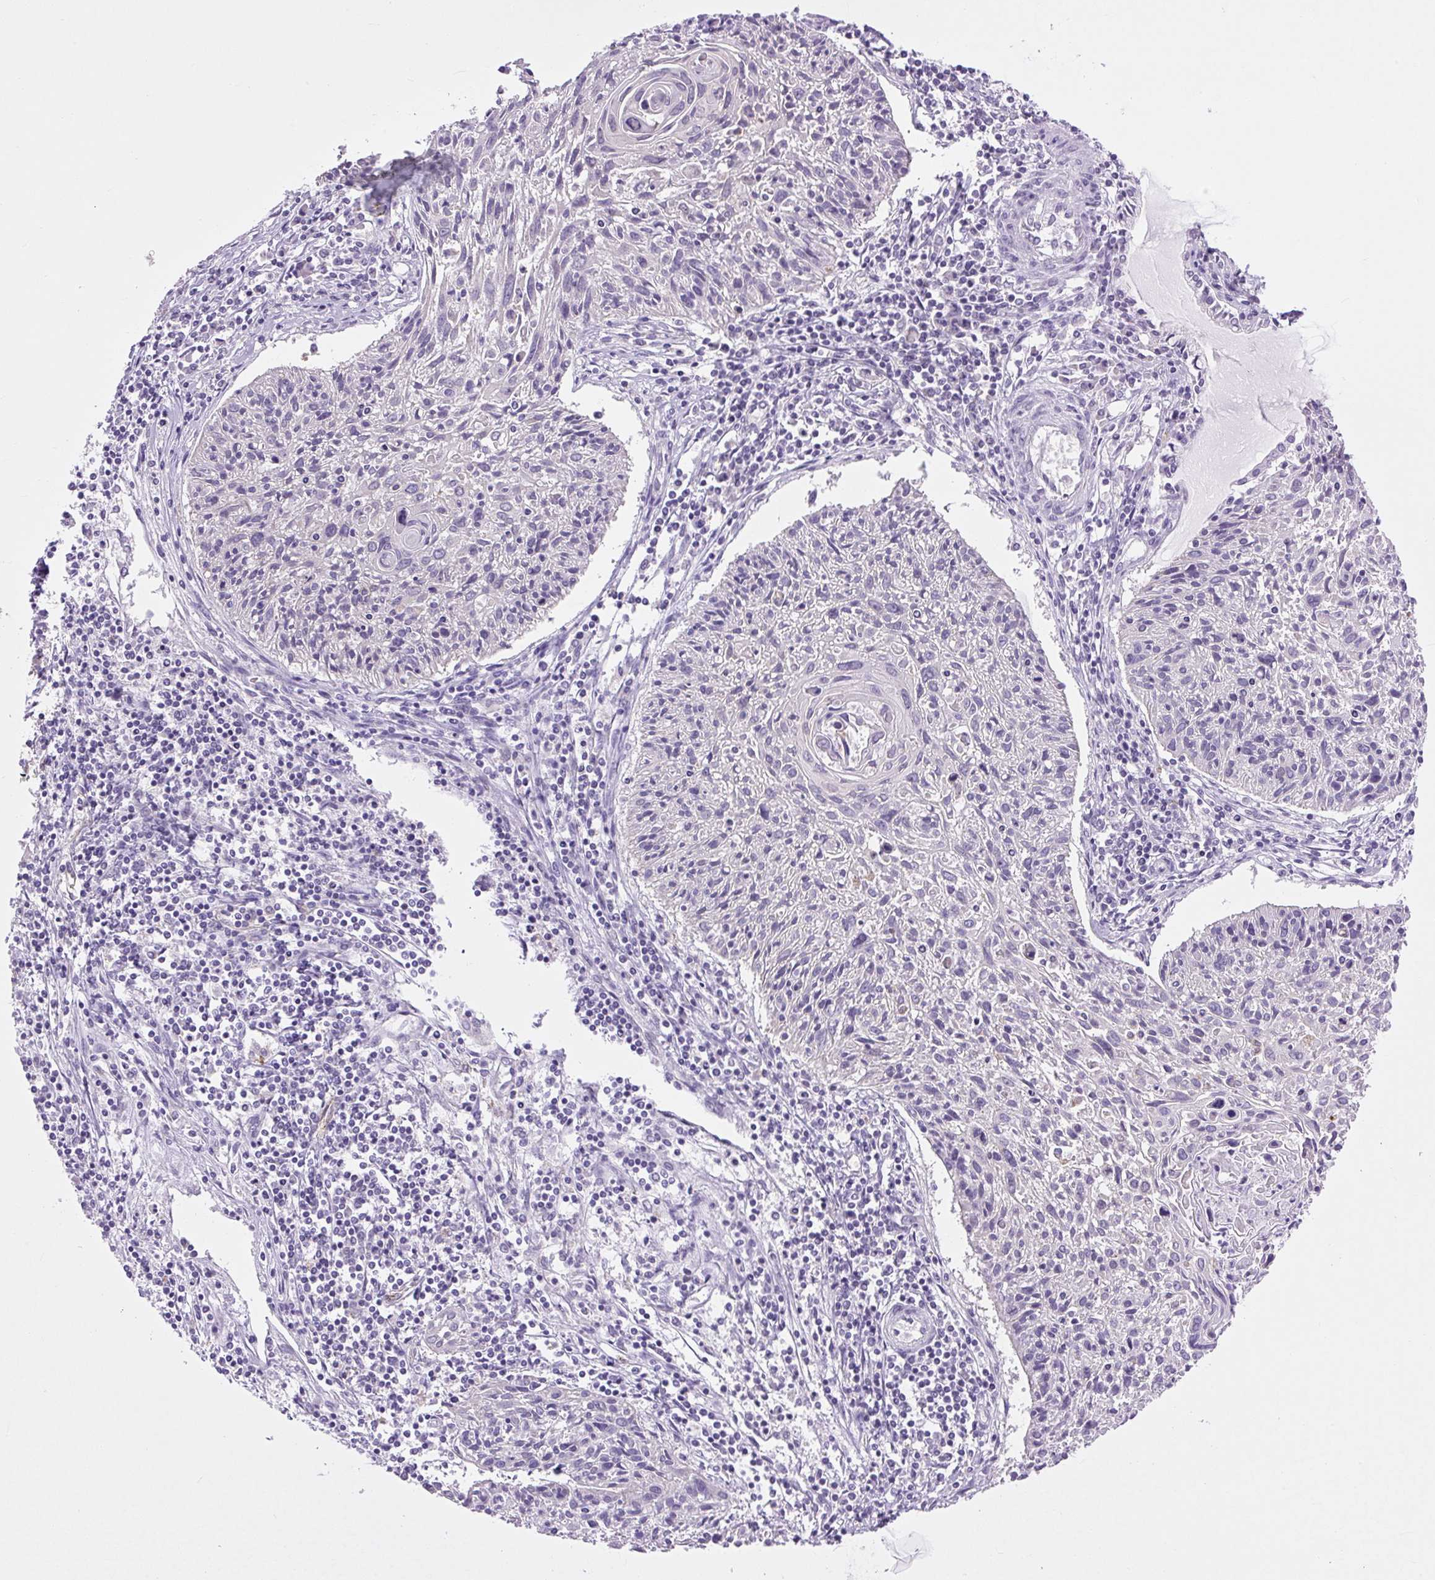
{"staining": {"intensity": "negative", "quantity": "none", "location": "none"}, "tissue": "cervical cancer", "cell_type": "Tumor cells", "image_type": "cancer", "snomed": [{"axis": "morphology", "description": "Squamous cell carcinoma, NOS"}, {"axis": "topography", "description": "Cervix"}], "caption": "This is an immunohistochemistry micrograph of cervical cancer (squamous cell carcinoma). There is no staining in tumor cells.", "gene": "RNASE10", "patient": {"sex": "female", "age": 51}}